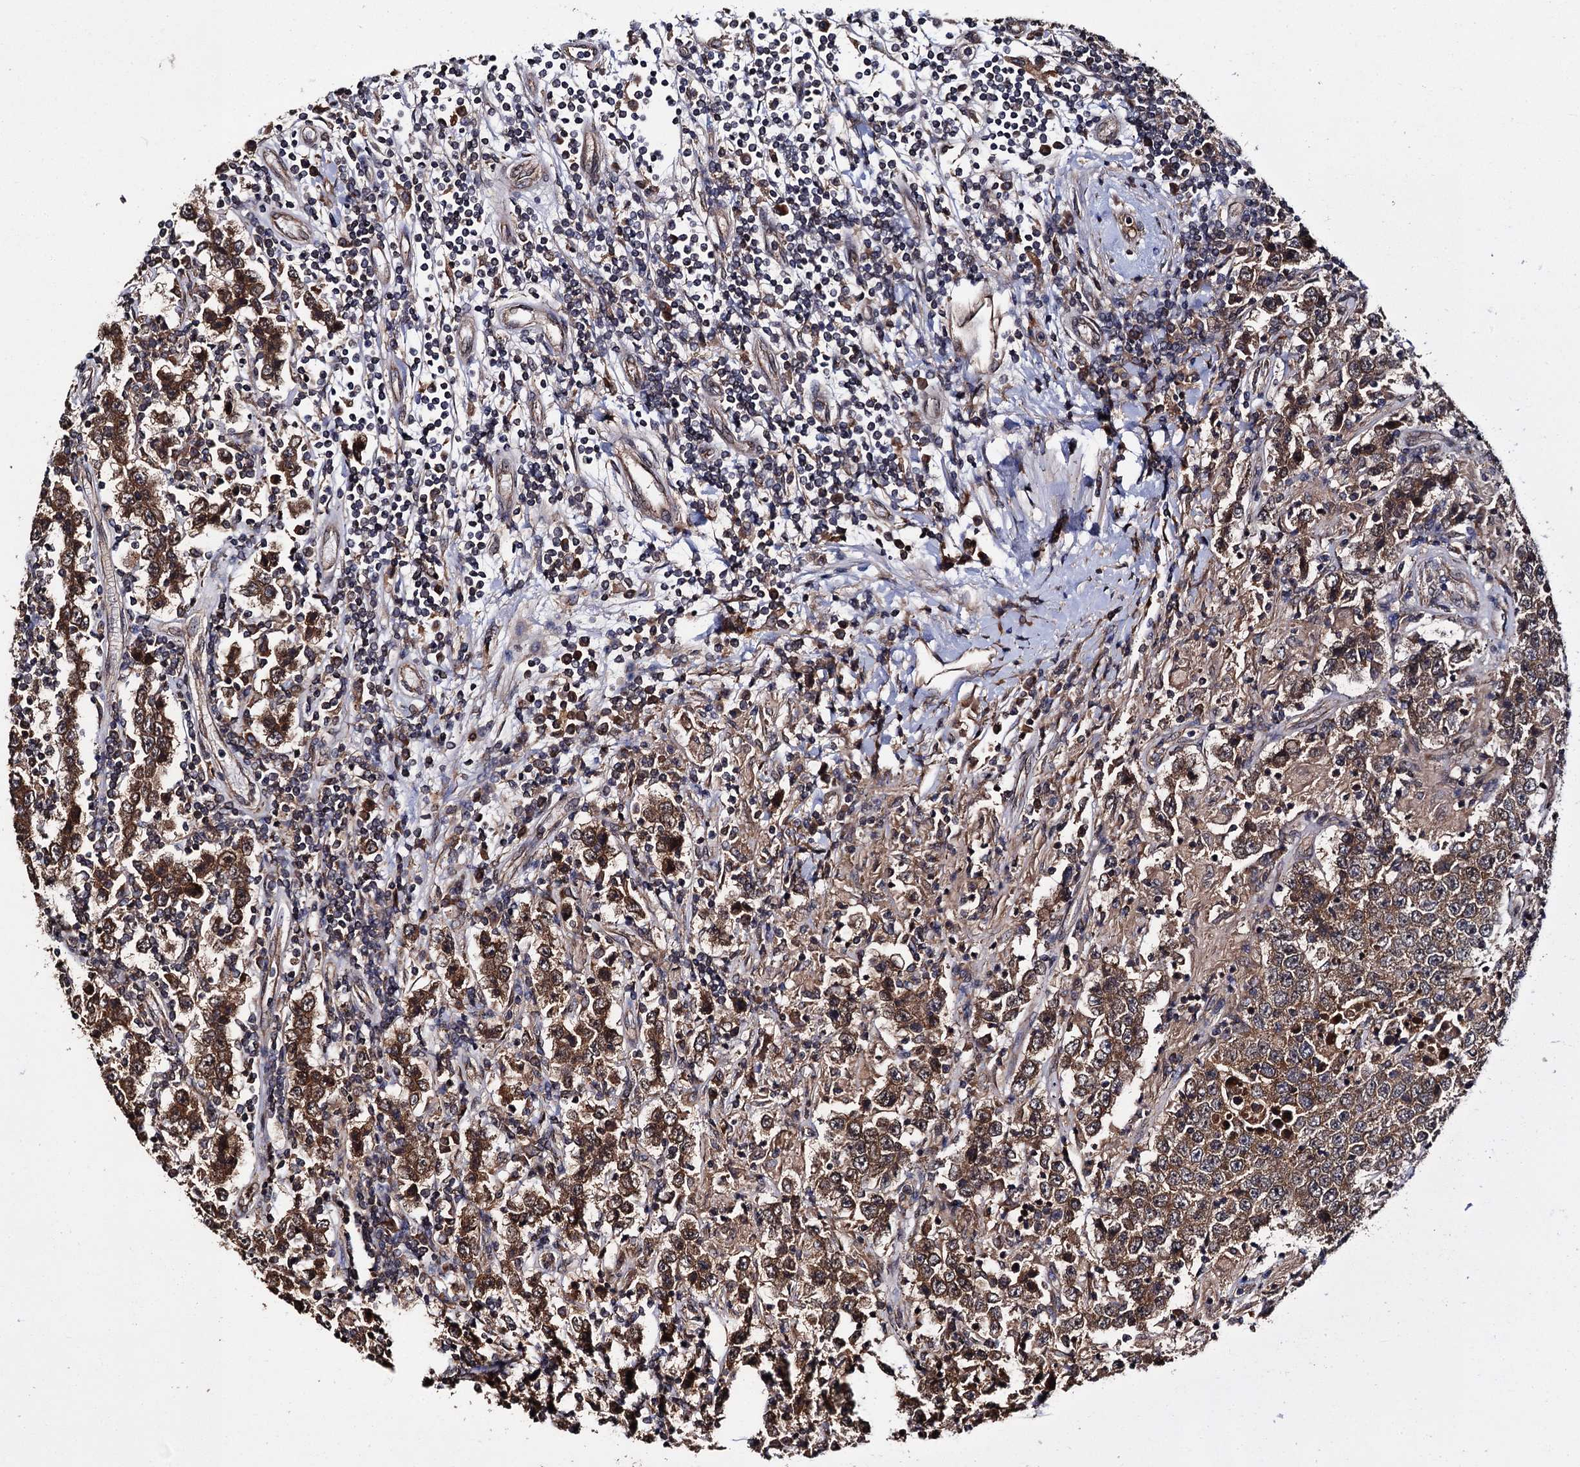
{"staining": {"intensity": "moderate", "quantity": ">75%", "location": "cytoplasmic/membranous"}, "tissue": "testis cancer", "cell_type": "Tumor cells", "image_type": "cancer", "snomed": [{"axis": "morphology", "description": "Normal tissue, NOS"}, {"axis": "morphology", "description": "Urothelial carcinoma, High grade"}, {"axis": "morphology", "description": "Seminoma, NOS"}, {"axis": "morphology", "description": "Carcinoma, Embryonal, NOS"}, {"axis": "topography", "description": "Urinary bladder"}, {"axis": "topography", "description": "Testis"}], "caption": "Protein staining demonstrates moderate cytoplasmic/membranous staining in about >75% of tumor cells in testis cancer (high-grade urothelial carcinoma). Immunohistochemistry stains the protein of interest in brown and the nuclei are stained blue.", "gene": "MIER2", "patient": {"sex": "male", "age": 41}}